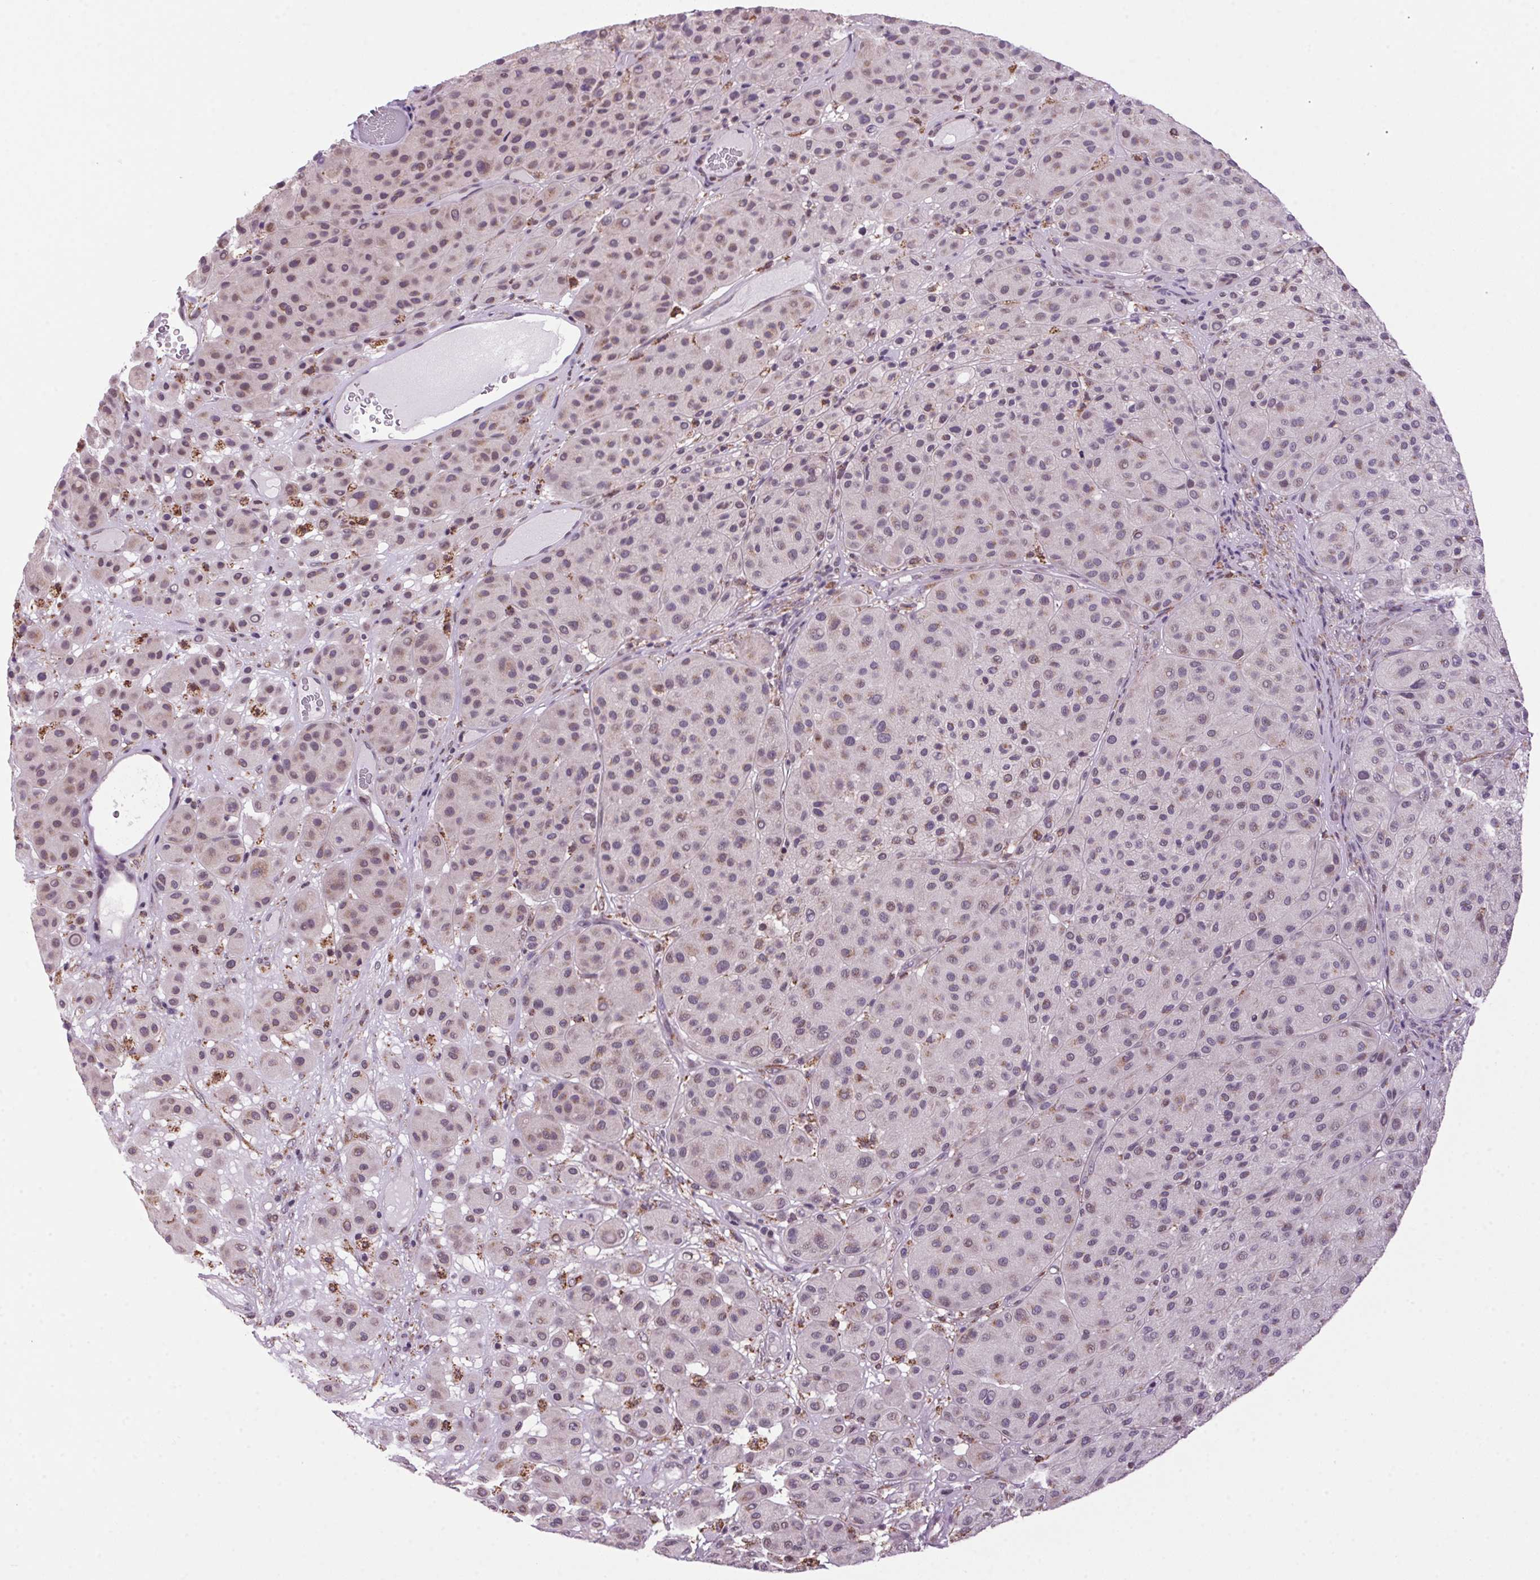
{"staining": {"intensity": "moderate", "quantity": "25%-75%", "location": "cytoplasmic/membranous"}, "tissue": "melanoma", "cell_type": "Tumor cells", "image_type": "cancer", "snomed": [{"axis": "morphology", "description": "Malignant melanoma, Metastatic site"}, {"axis": "topography", "description": "Smooth muscle"}], "caption": "High-magnification brightfield microscopy of melanoma stained with DAB (brown) and counterstained with hematoxylin (blue). tumor cells exhibit moderate cytoplasmic/membranous expression is present in about25%-75% of cells.", "gene": "AKR1E2", "patient": {"sex": "male", "age": 41}}